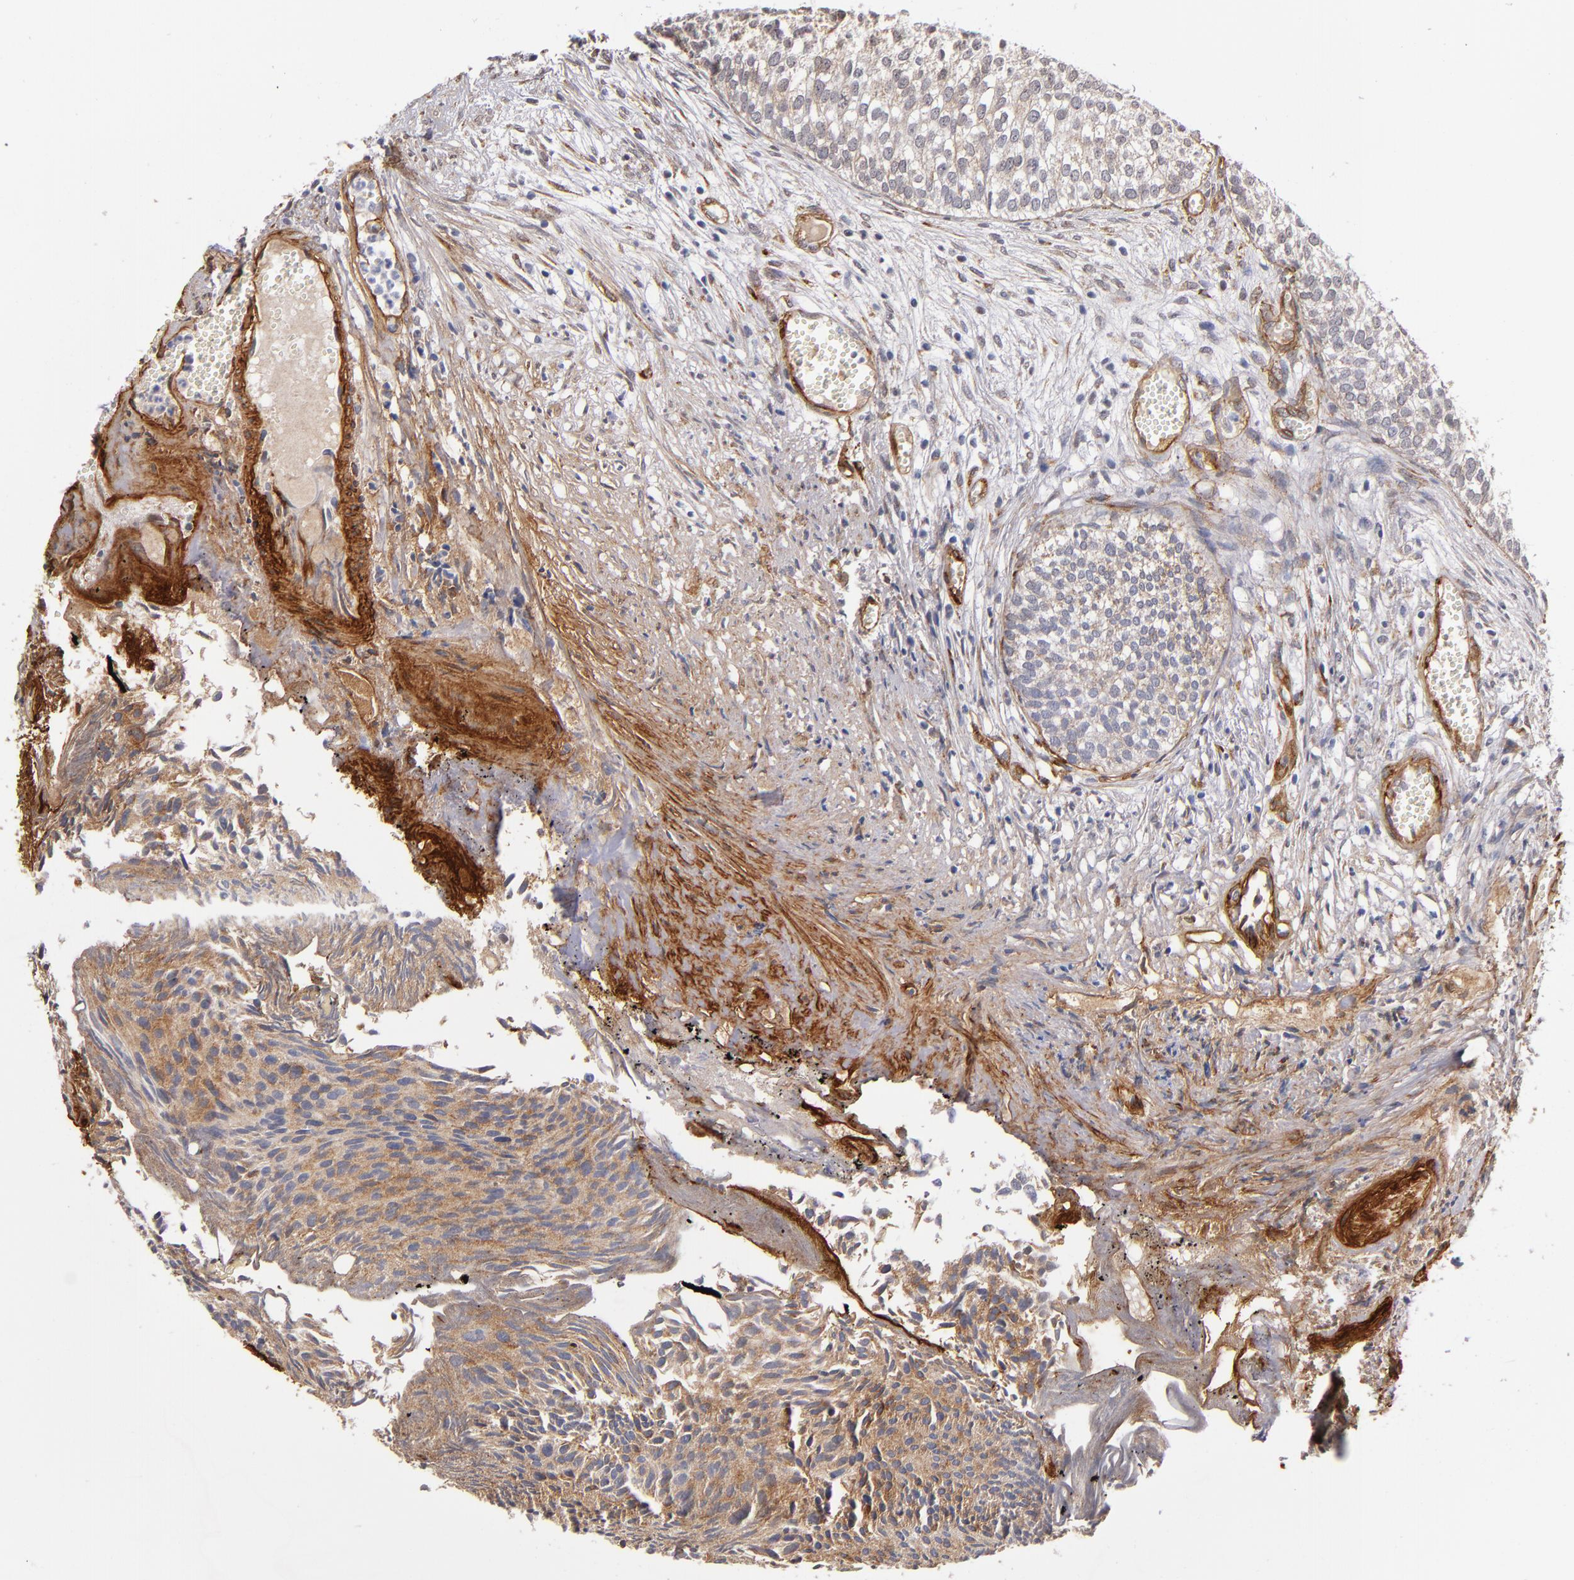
{"staining": {"intensity": "moderate", "quantity": ">75%", "location": "cytoplasmic/membranous"}, "tissue": "urothelial cancer", "cell_type": "Tumor cells", "image_type": "cancer", "snomed": [{"axis": "morphology", "description": "Urothelial carcinoma, Low grade"}, {"axis": "topography", "description": "Urinary bladder"}], "caption": "Human urothelial carcinoma (low-grade) stained for a protein (brown) exhibits moderate cytoplasmic/membranous positive staining in about >75% of tumor cells.", "gene": "LAMC1", "patient": {"sex": "male", "age": 84}}